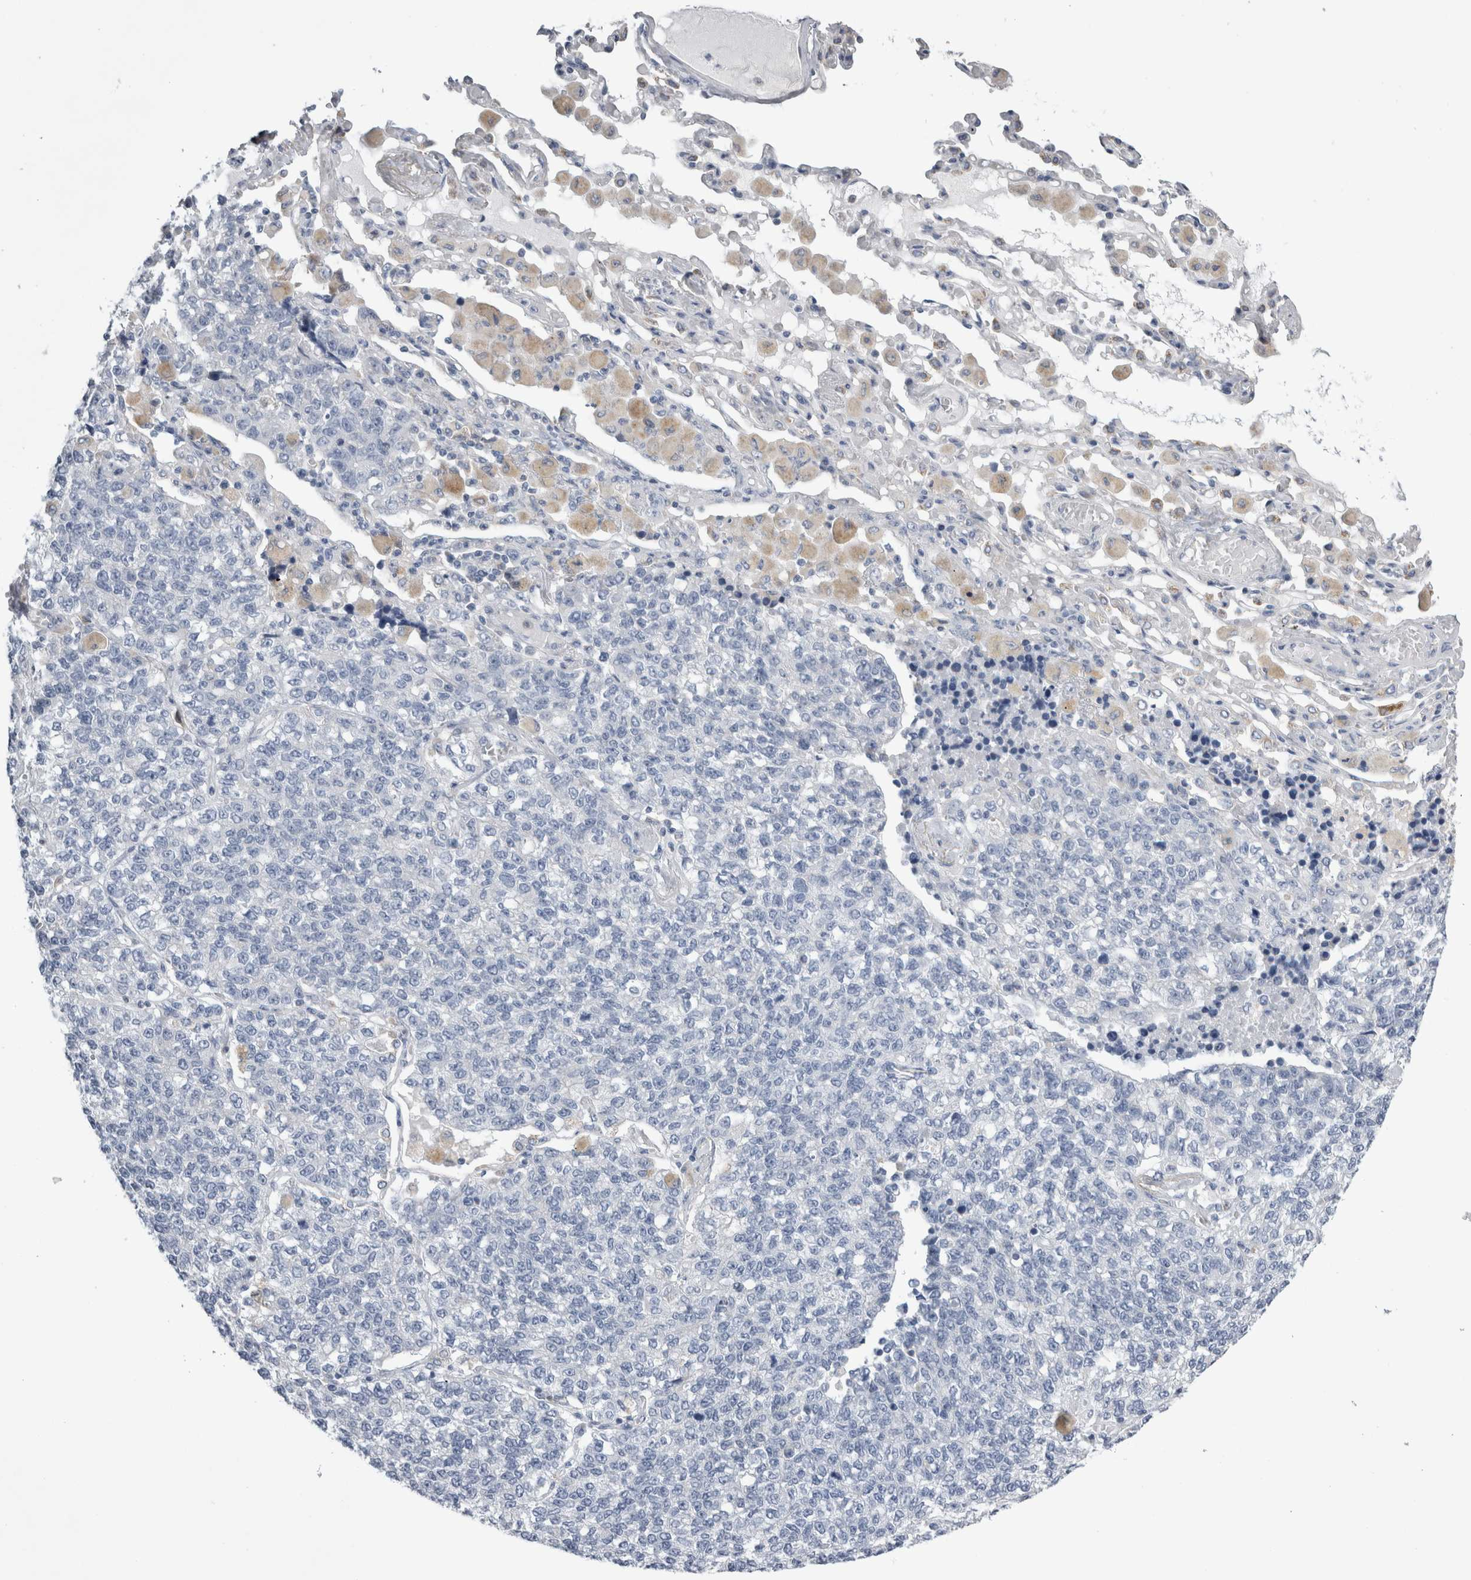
{"staining": {"intensity": "negative", "quantity": "none", "location": "none"}, "tissue": "lung cancer", "cell_type": "Tumor cells", "image_type": "cancer", "snomed": [{"axis": "morphology", "description": "Adenocarcinoma, NOS"}, {"axis": "topography", "description": "Lung"}], "caption": "Photomicrograph shows no significant protein expression in tumor cells of lung cancer.", "gene": "DHRS4", "patient": {"sex": "male", "age": 49}}